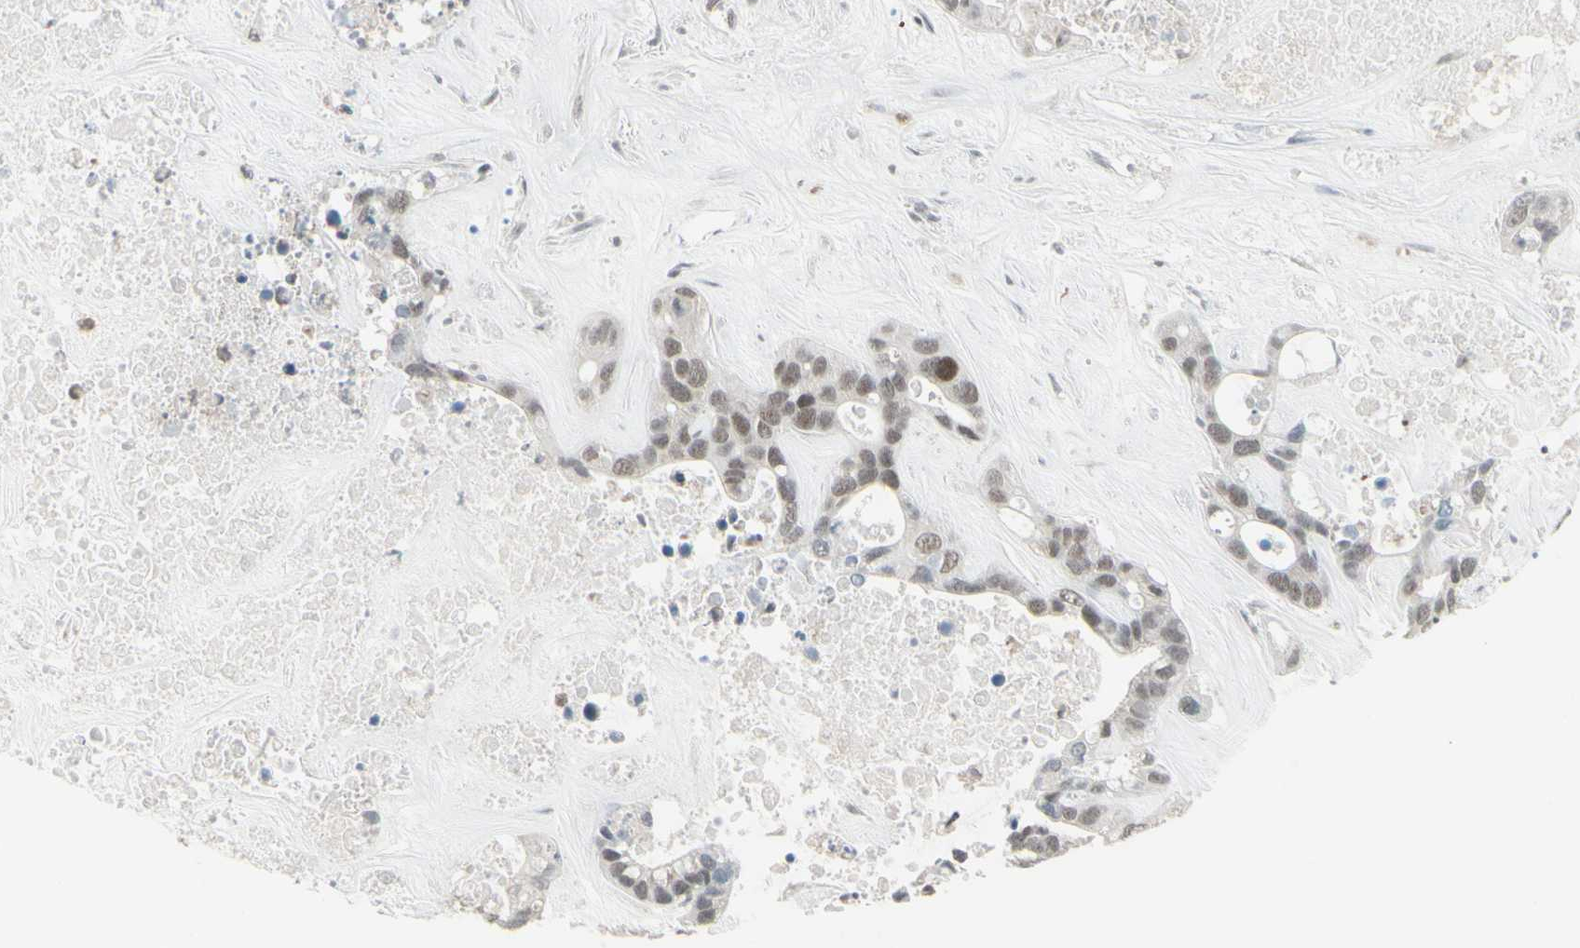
{"staining": {"intensity": "weak", "quantity": "25%-75%", "location": "nuclear"}, "tissue": "liver cancer", "cell_type": "Tumor cells", "image_type": "cancer", "snomed": [{"axis": "morphology", "description": "Cholangiocarcinoma"}, {"axis": "topography", "description": "Liver"}], "caption": "Human liver cancer stained with a brown dye shows weak nuclear positive expression in about 25%-75% of tumor cells.", "gene": "SAMSN1", "patient": {"sex": "female", "age": 65}}